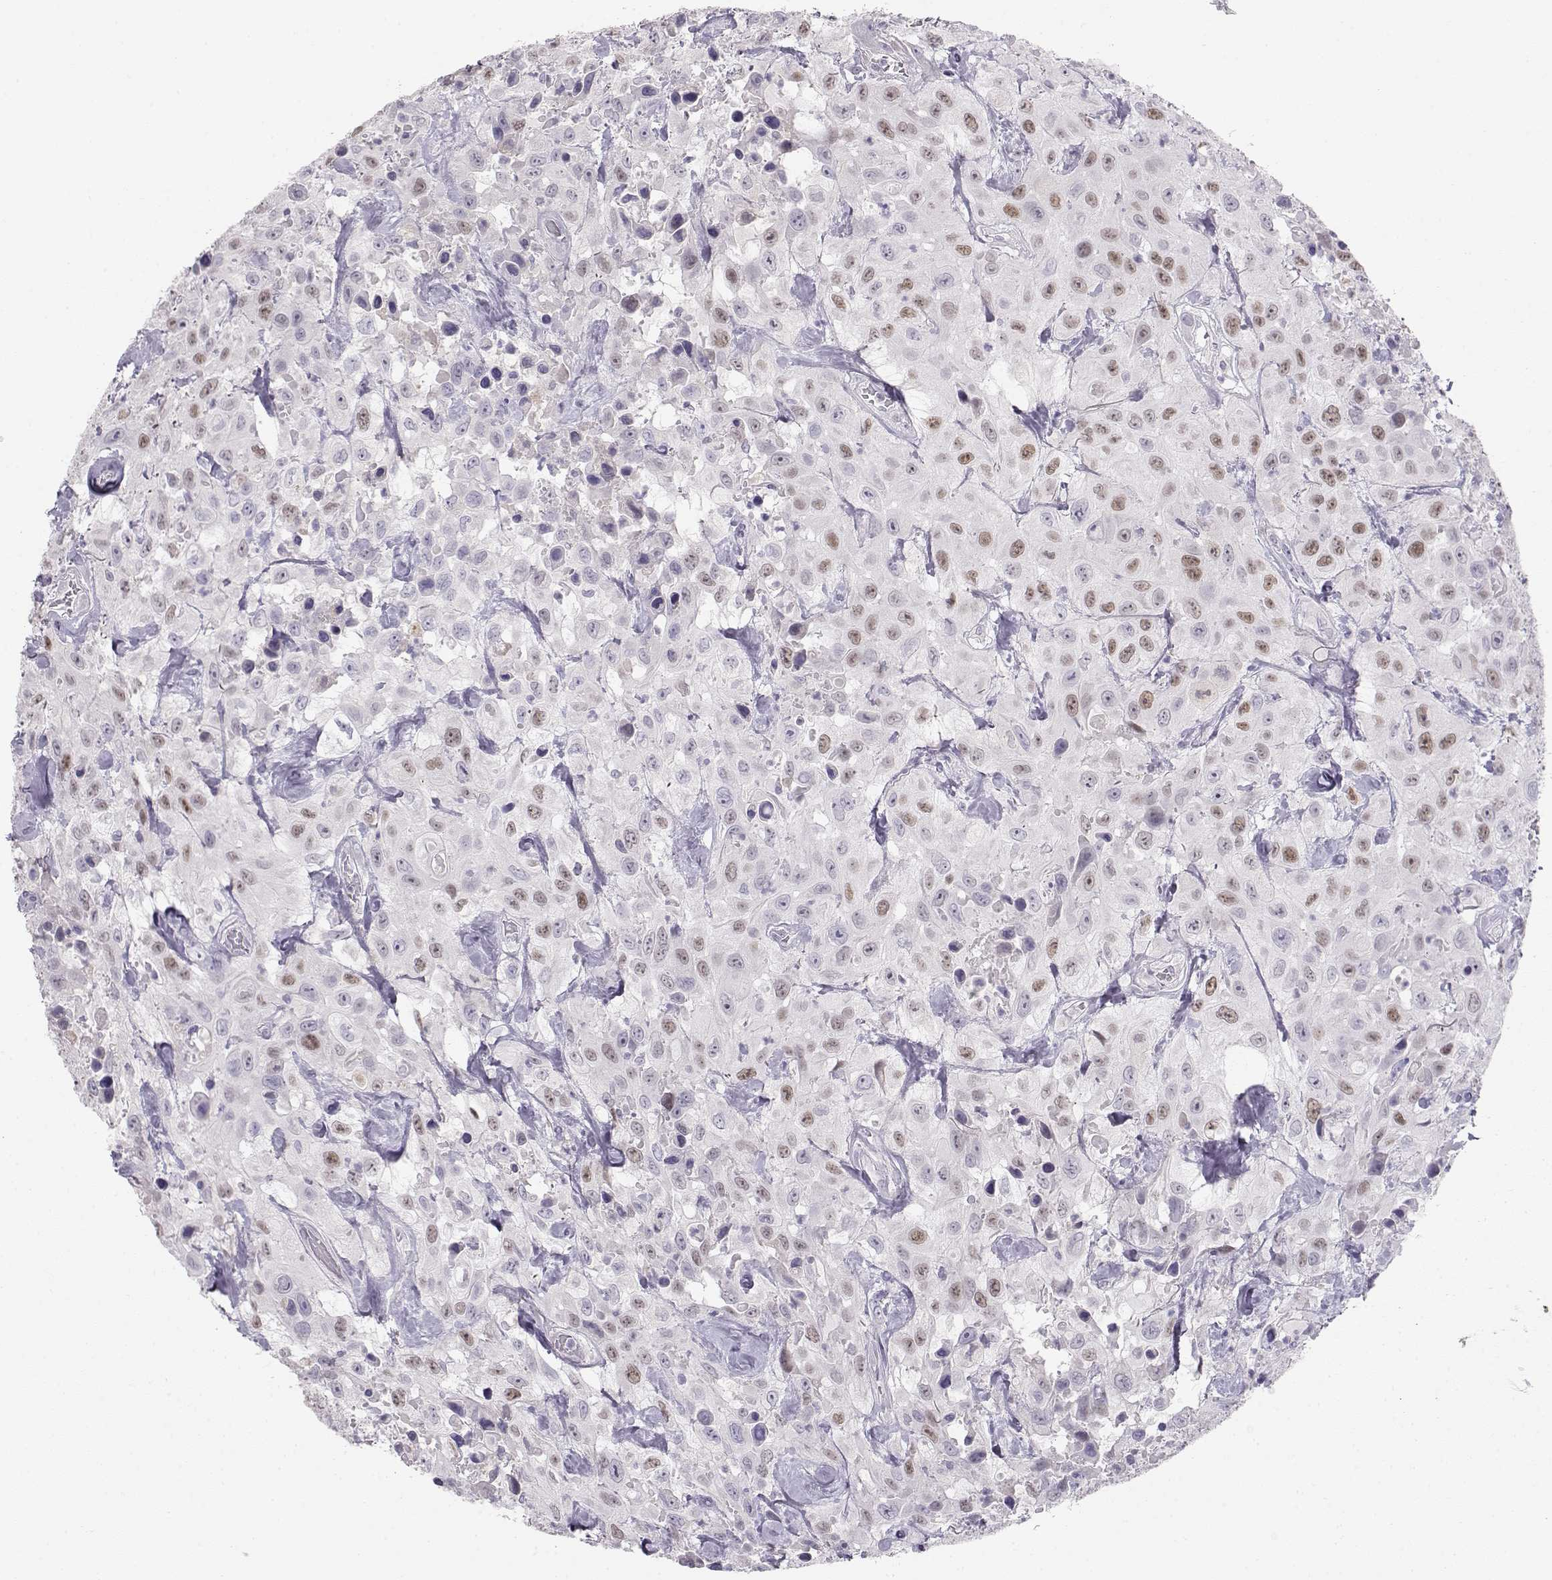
{"staining": {"intensity": "moderate", "quantity": "<25%", "location": "nuclear"}, "tissue": "urothelial cancer", "cell_type": "Tumor cells", "image_type": "cancer", "snomed": [{"axis": "morphology", "description": "Urothelial carcinoma, High grade"}, {"axis": "topography", "description": "Urinary bladder"}], "caption": "Immunohistochemistry (DAB) staining of urothelial cancer displays moderate nuclear protein expression in about <25% of tumor cells. The protein of interest is stained brown, and the nuclei are stained in blue (DAB (3,3'-diaminobenzidine) IHC with brightfield microscopy, high magnification).", "gene": "OPN5", "patient": {"sex": "male", "age": 79}}